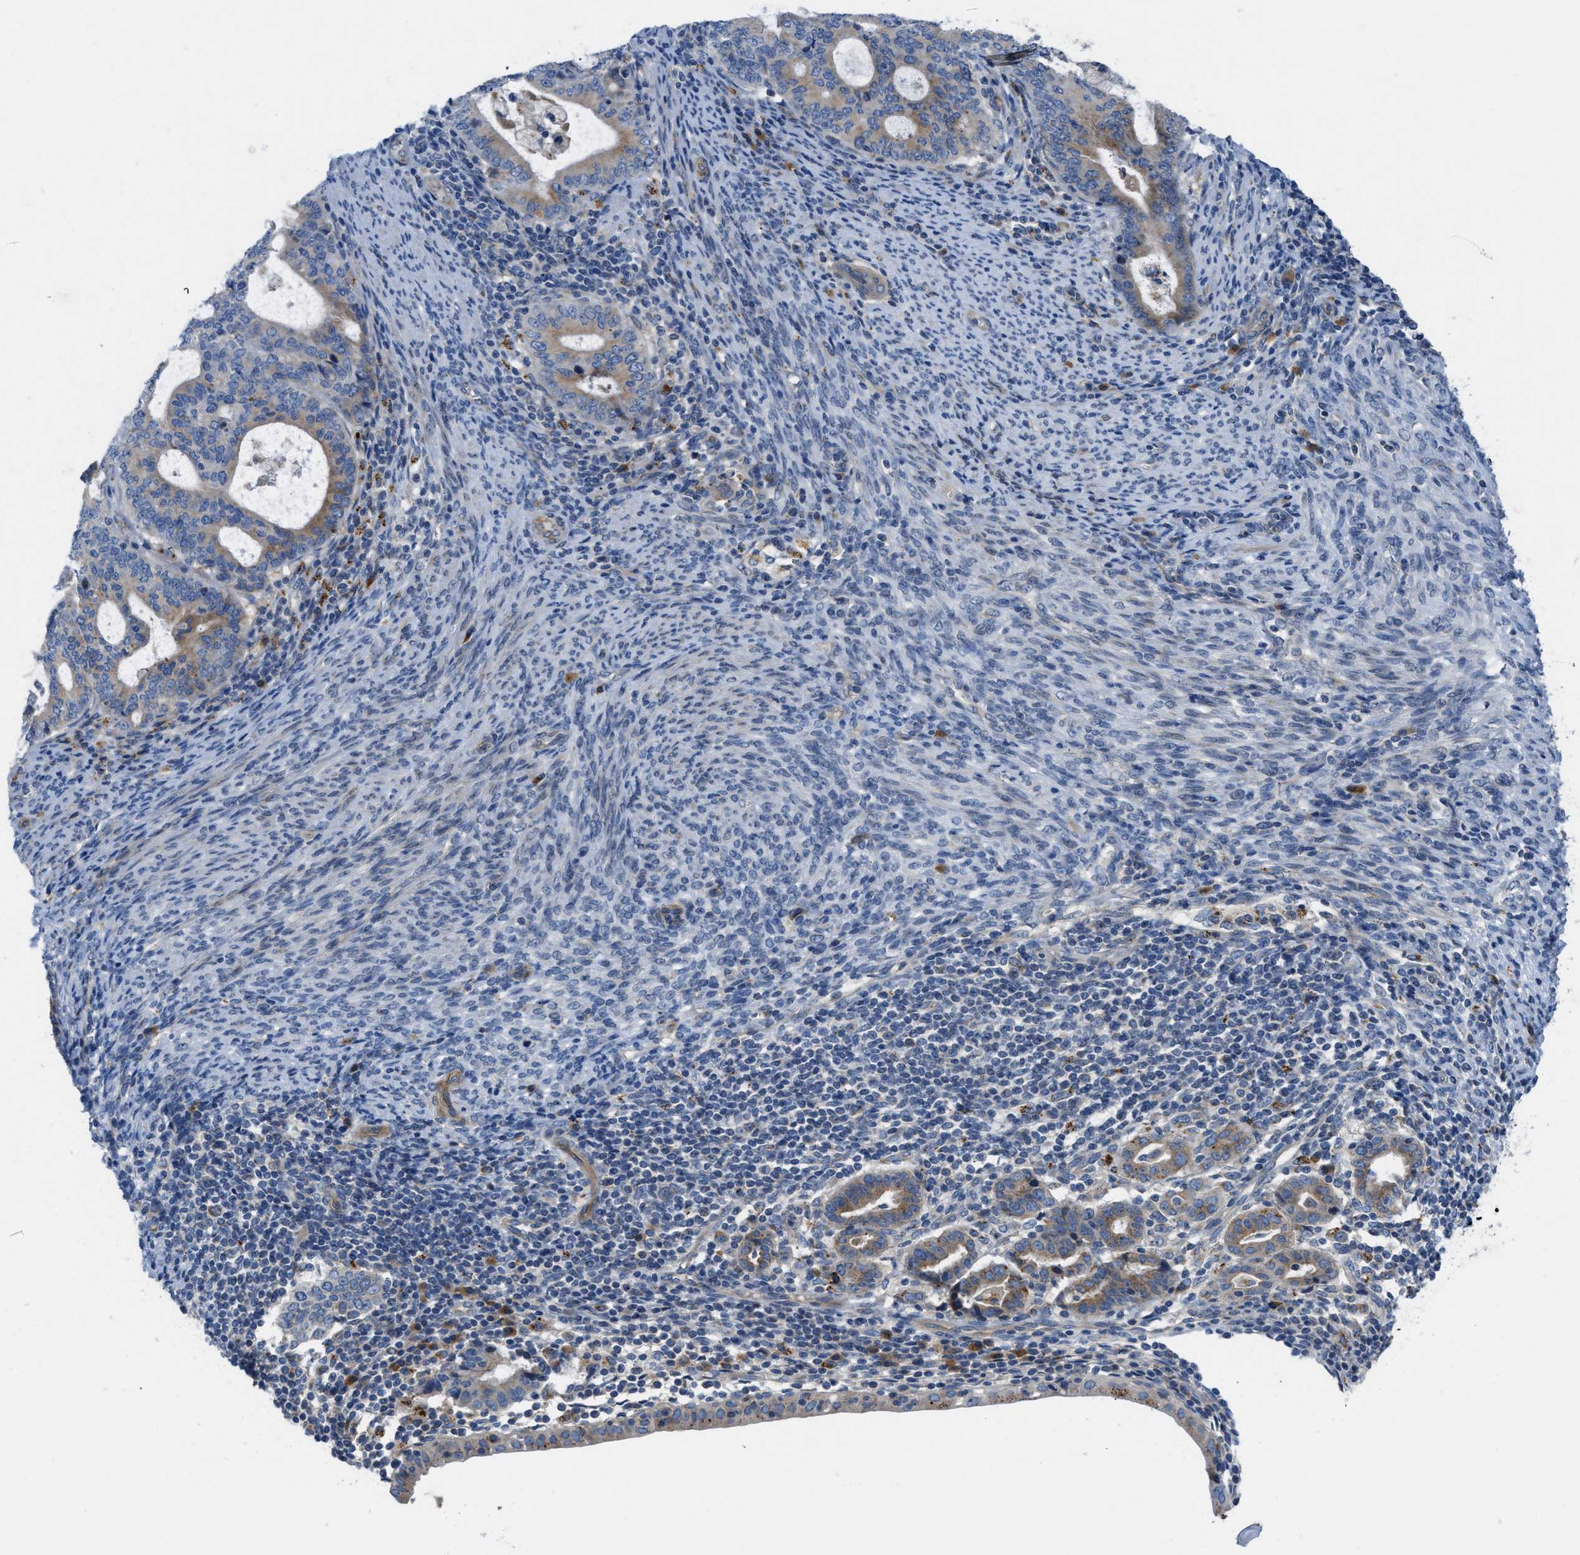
{"staining": {"intensity": "moderate", "quantity": ">75%", "location": "cytoplasmic/membranous"}, "tissue": "endometrial cancer", "cell_type": "Tumor cells", "image_type": "cancer", "snomed": [{"axis": "morphology", "description": "Adenocarcinoma, NOS"}, {"axis": "topography", "description": "Uterus"}], "caption": "Immunohistochemistry histopathology image of neoplastic tissue: human adenocarcinoma (endometrial) stained using IHC reveals medium levels of moderate protein expression localized specifically in the cytoplasmic/membranous of tumor cells, appearing as a cytoplasmic/membranous brown color.", "gene": "TMEM248", "patient": {"sex": "female", "age": 83}}